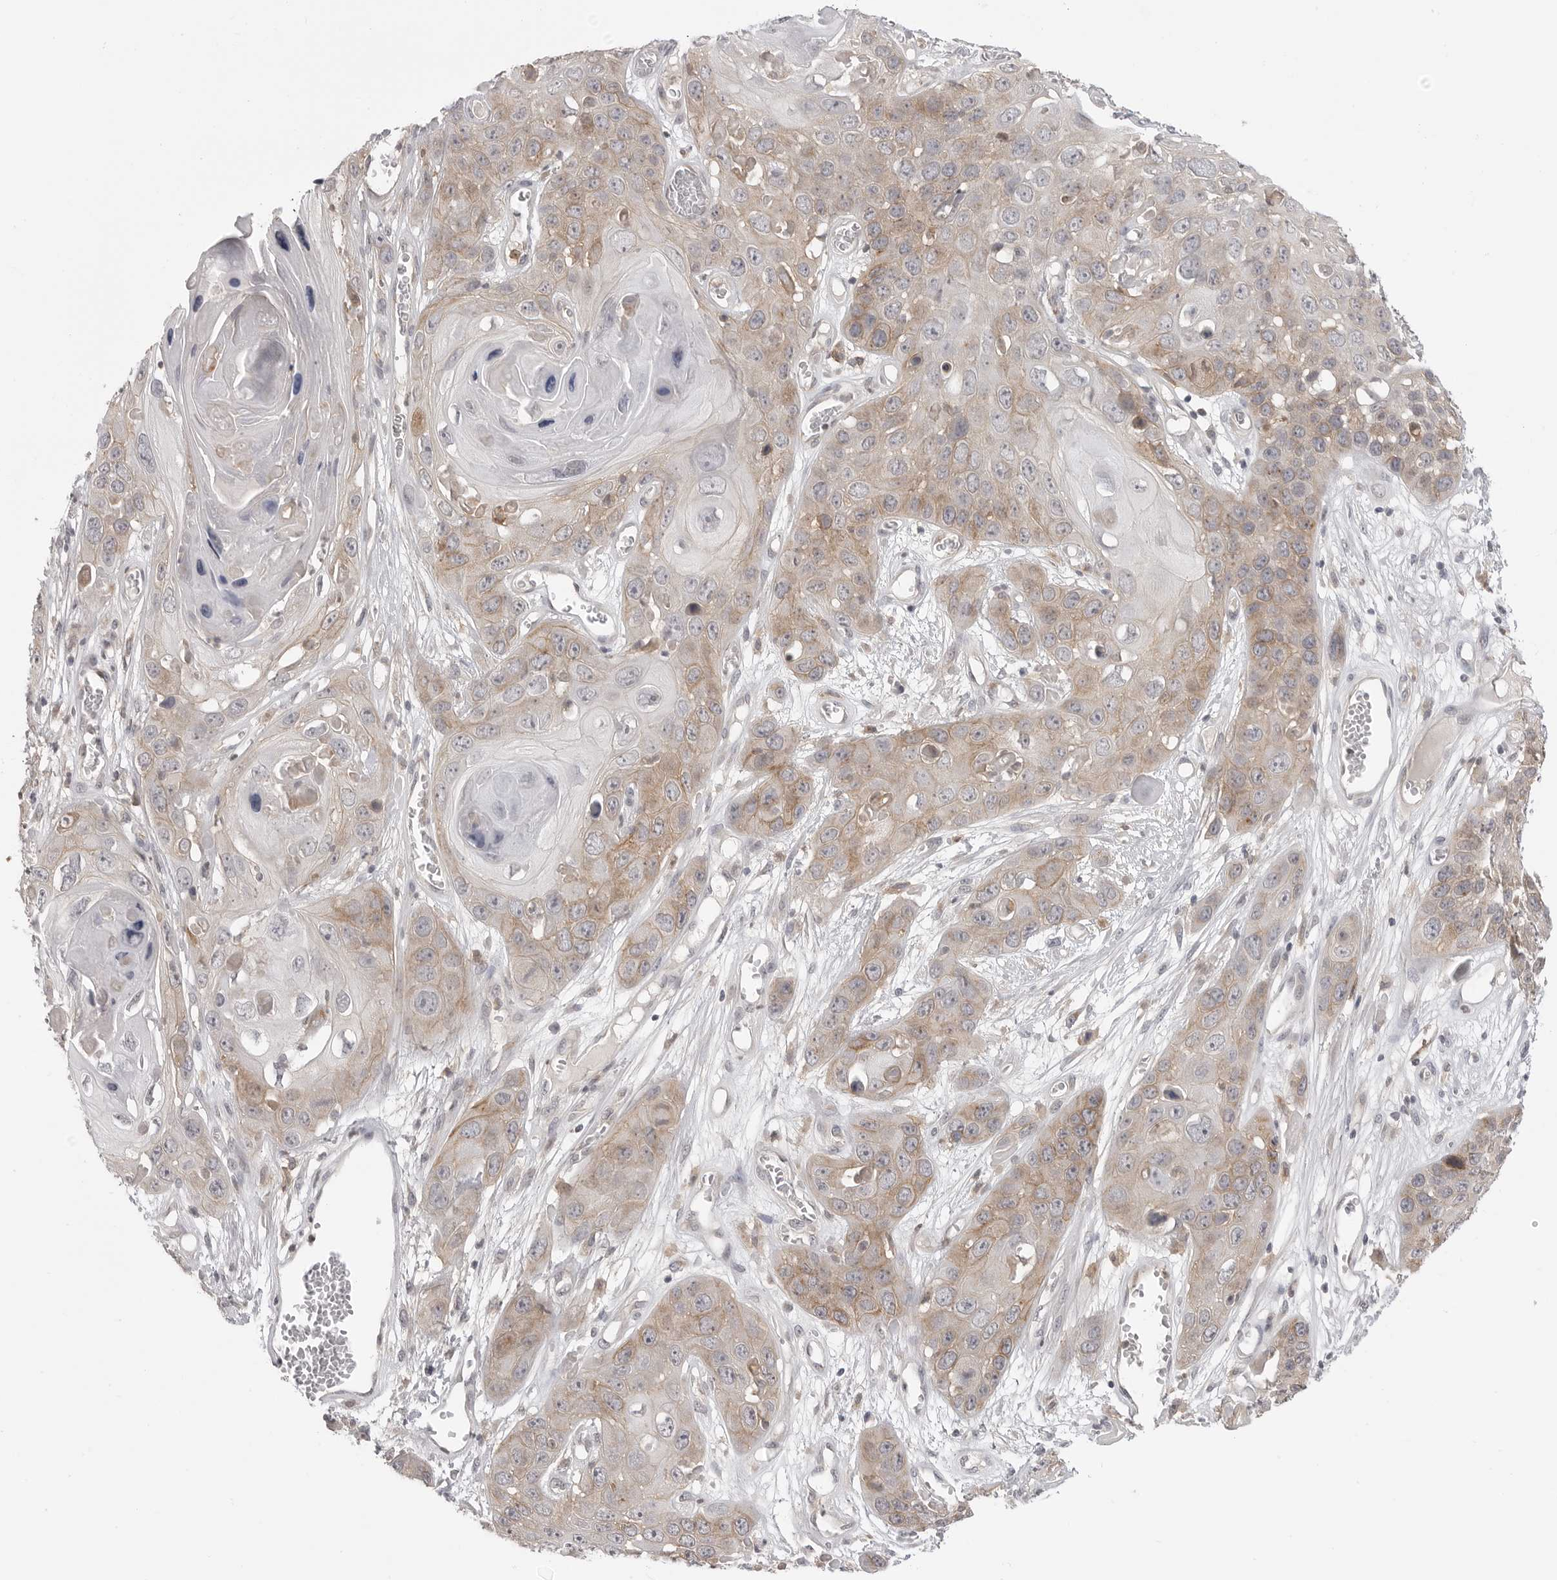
{"staining": {"intensity": "weak", "quantity": ">75%", "location": "cytoplasmic/membranous"}, "tissue": "skin cancer", "cell_type": "Tumor cells", "image_type": "cancer", "snomed": [{"axis": "morphology", "description": "Squamous cell carcinoma, NOS"}, {"axis": "topography", "description": "Skin"}], "caption": "Protein expression by immunohistochemistry reveals weak cytoplasmic/membranous positivity in approximately >75% of tumor cells in squamous cell carcinoma (skin).", "gene": "IFNGR1", "patient": {"sex": "male", "age": 55}}